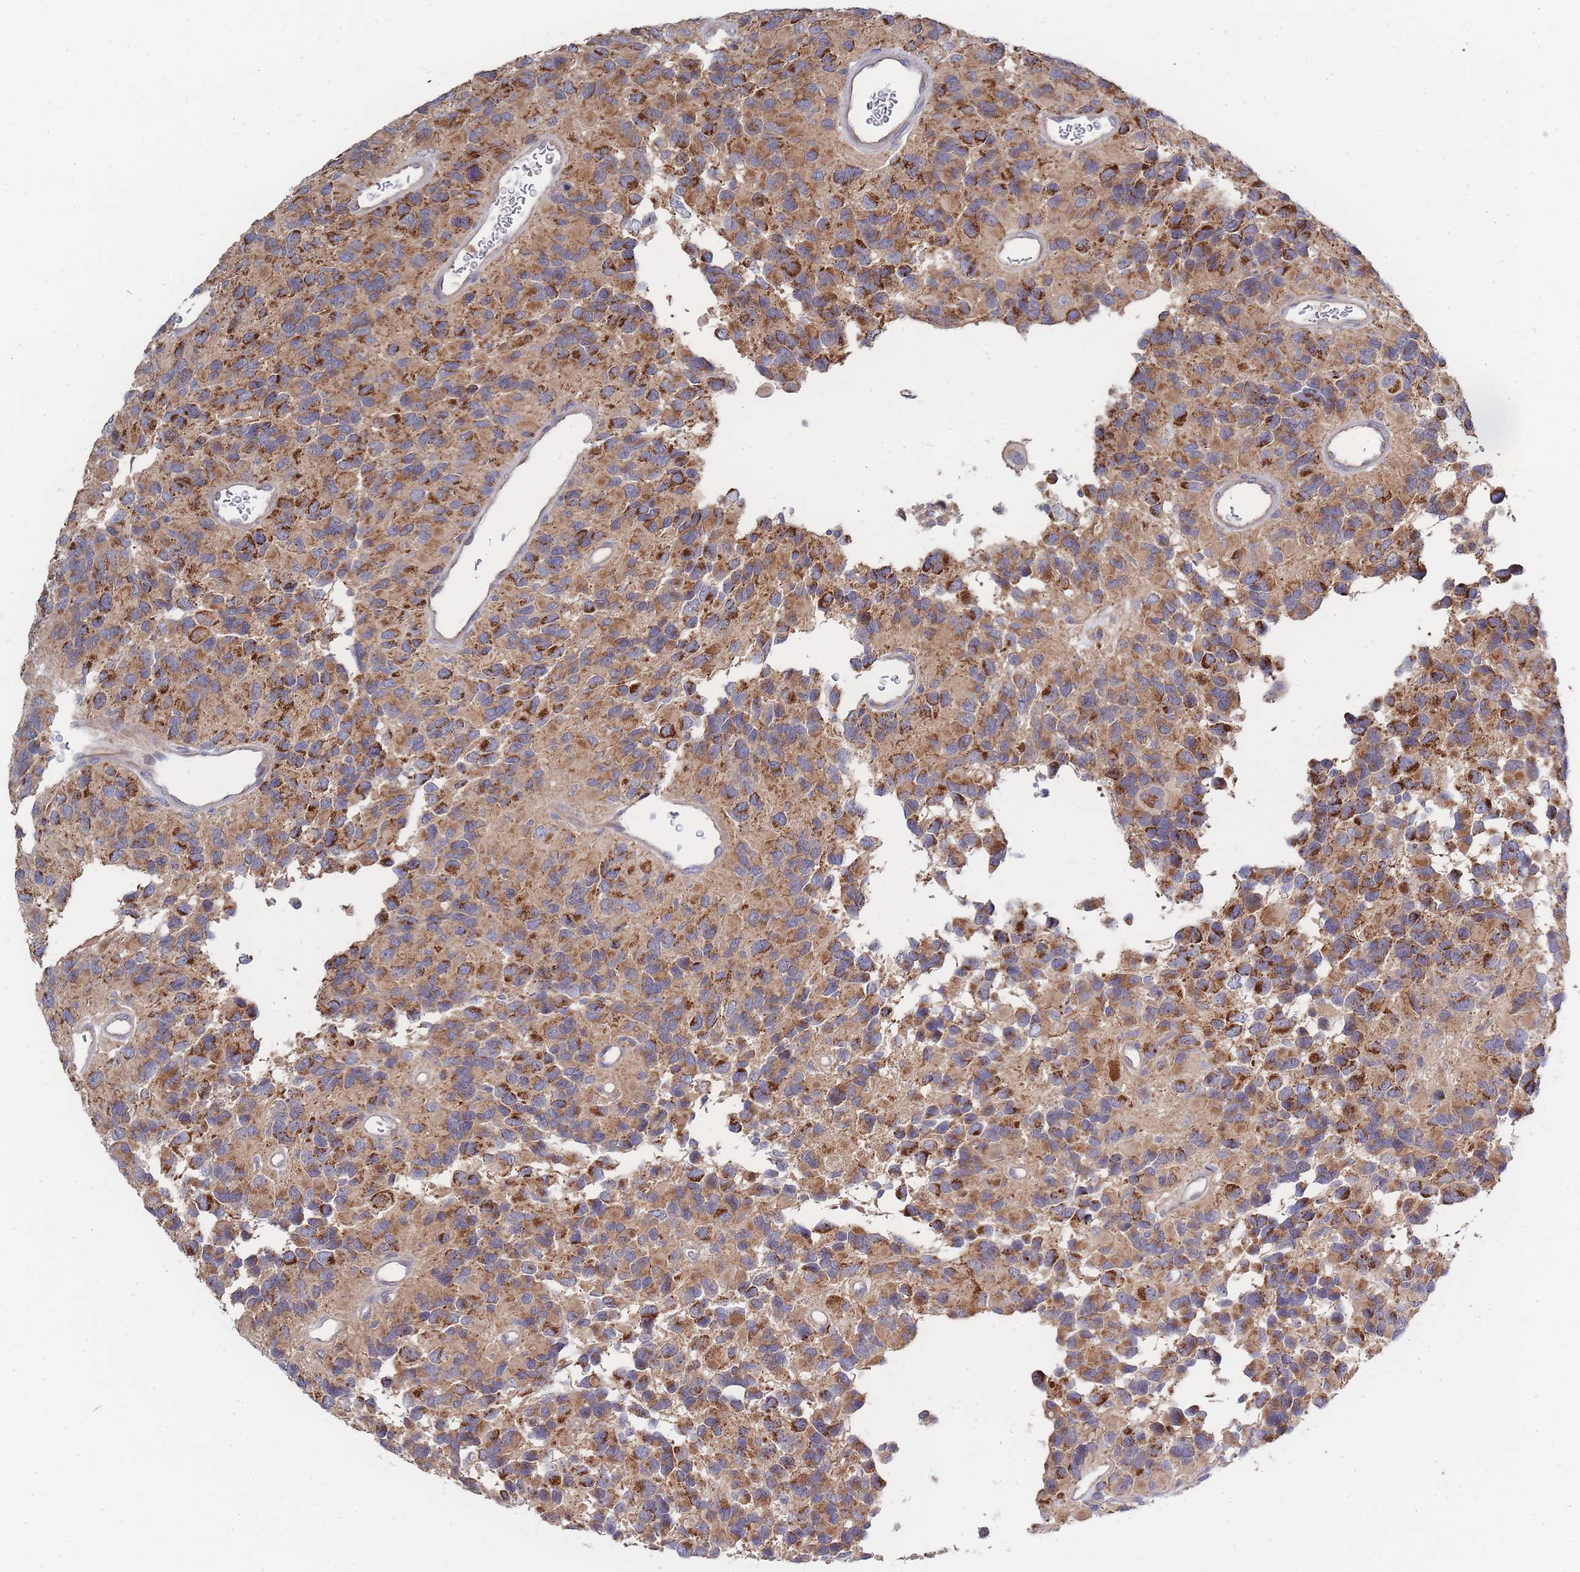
{"staining": {"intensity": "moderate", "quantity": "25%-75%", "location": "cytoplasmic/membranous"}, "tissue": "glioma", "cell_type": "Tumor cells", "image_type": "cancer", "snomed": [{"axis": "morphology", "description": "Glioma, malignant, High grade"}, {"axis": "topography", "description": "Brain"}], "caption": "A micrograph showing moderate cytoplasmic/membranous positivity in about 25%-75% of tumor cells in malignant glioma (high-grade), as visualized by brown immunohistochemical staining.", "gene": "NUB1", "patient": {"sex": "male", "age": 77}}